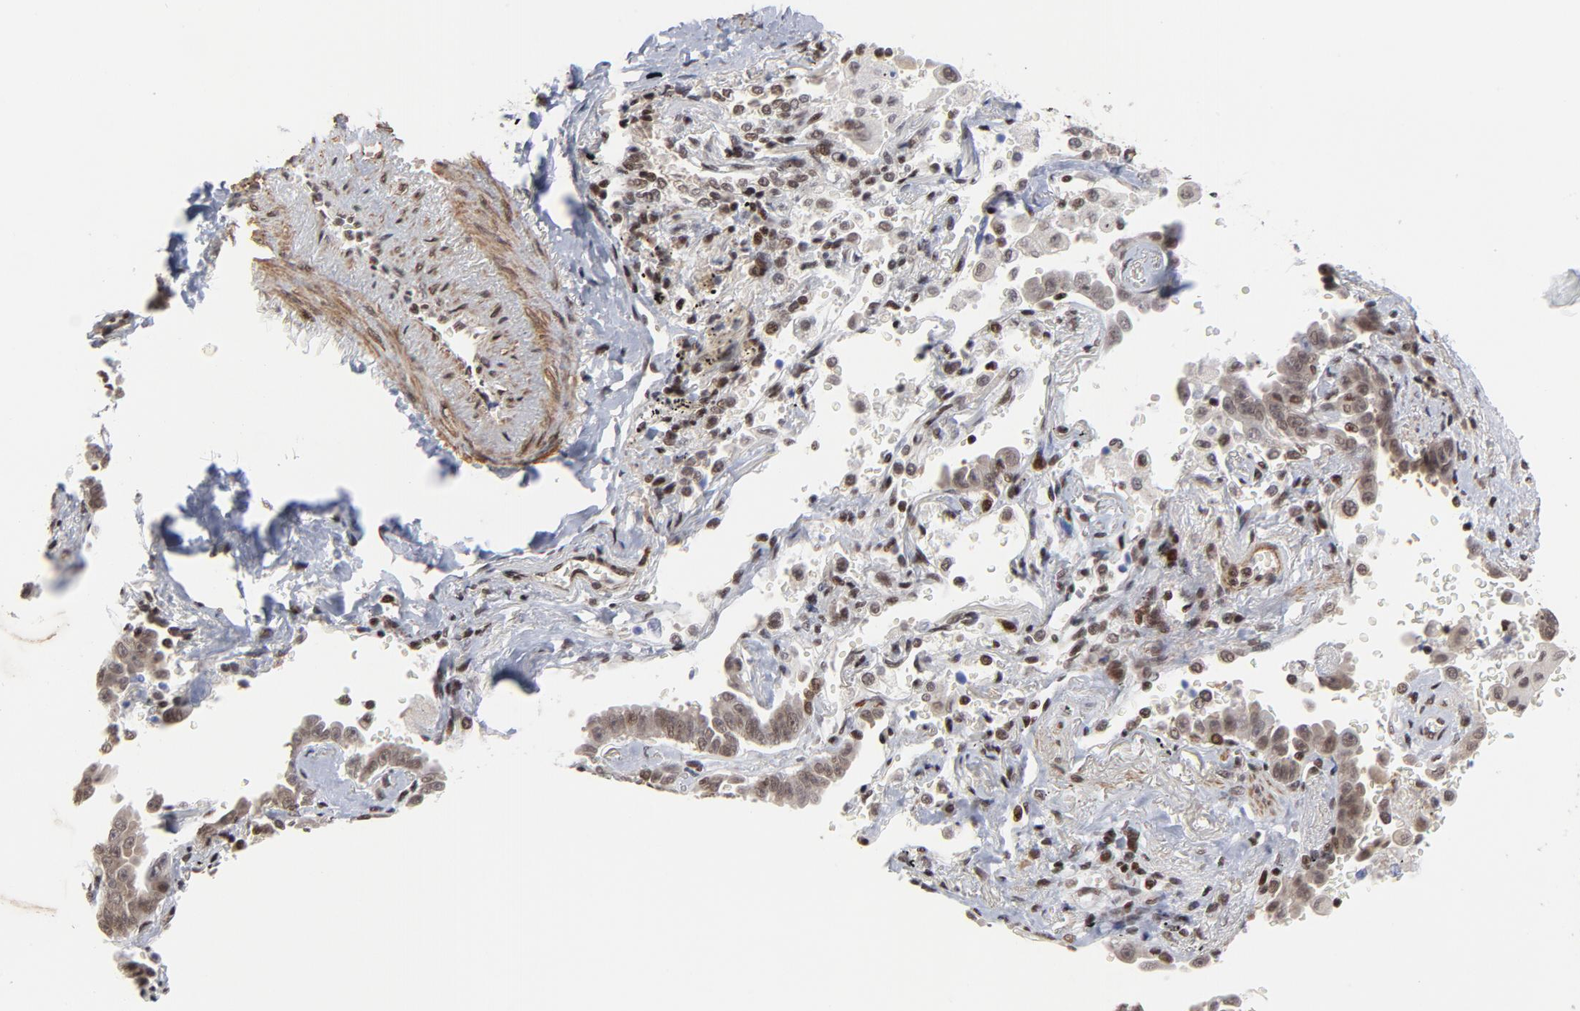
{"staining": {"intensity": "strong", "quantity": ">75%", "location": "nuclear"}, "tissue": "lung cancer", "cell_type": "Tumor cells", "image_type": "cancer", "snomed": [{"axis": "morphology", "description": "Adenocarcinoma, NOS"}, {"axis": "topography", "description": "Lung"}], "caption": "A micrograph of human lung cancer (adenocarcinoma) stained for a protein reveals strong nuclear brown staining in tumor cells. (IHC, brightfield microscopy, high magnification).", "gene": "CTCF", "patient": {"sex": "female", "age": 64}}